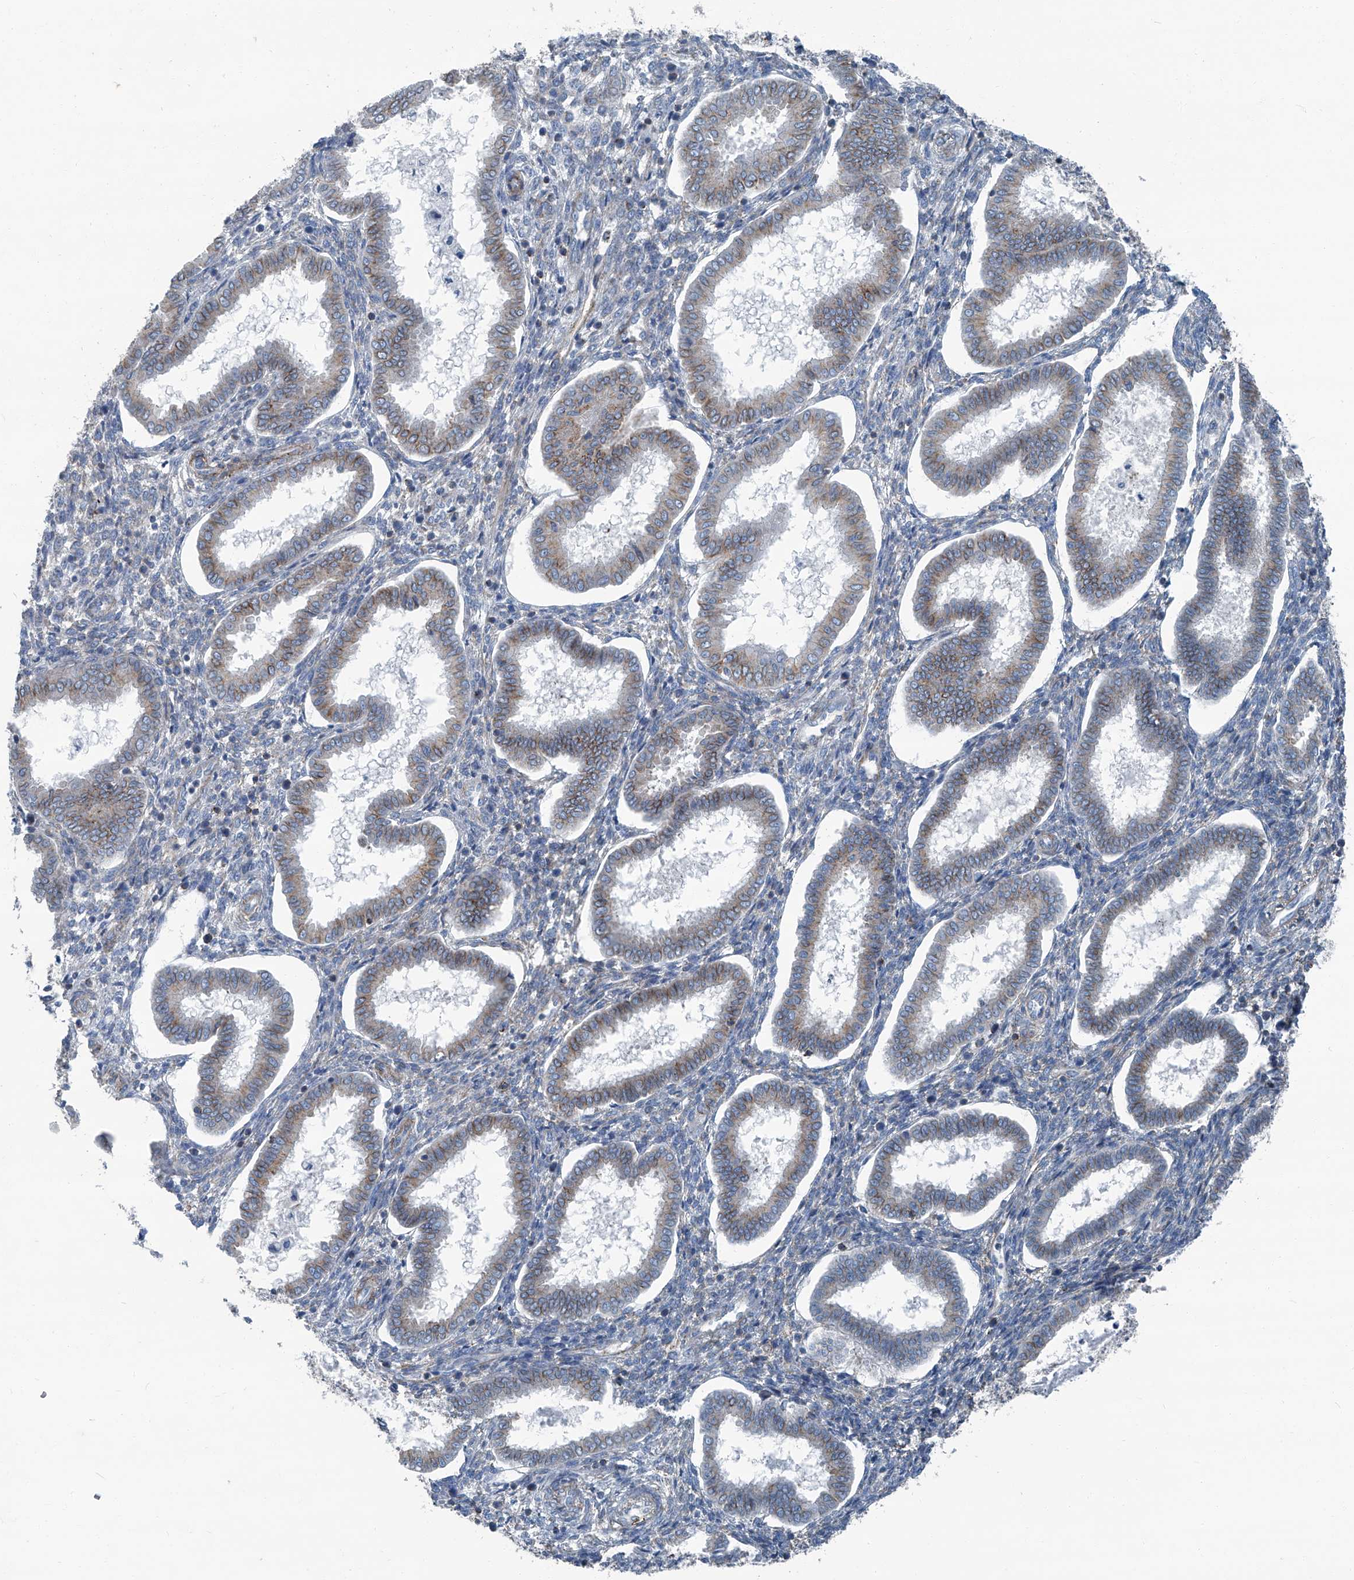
{"staining": {"intensity": "weak", "quantity": "<25%", "location": "cytoplasmic/membranous"}, "tissue": "endometrium", "cell_type": "Cells in endometrial stroma", "image_type": "normal", "snomed": [{"axis": "morphology", "description": "Normal tissue, NOS"}, {"axis": "topography", "description": "Endometrium"}], "caption": "A high-resolution micrograph shows immunohistochemistry (IHC) staining of unremarkable endometrium, which displays no significant positivity in cells in endometrial stroma. The staining was performed using DAB to visualize the protein expression in brown, while the nuclei were stained in blue with hematoxylin (Magnification: 20x).", "gene": "SEPTIN7", "patient": {"sex": "female", "age": 24}}